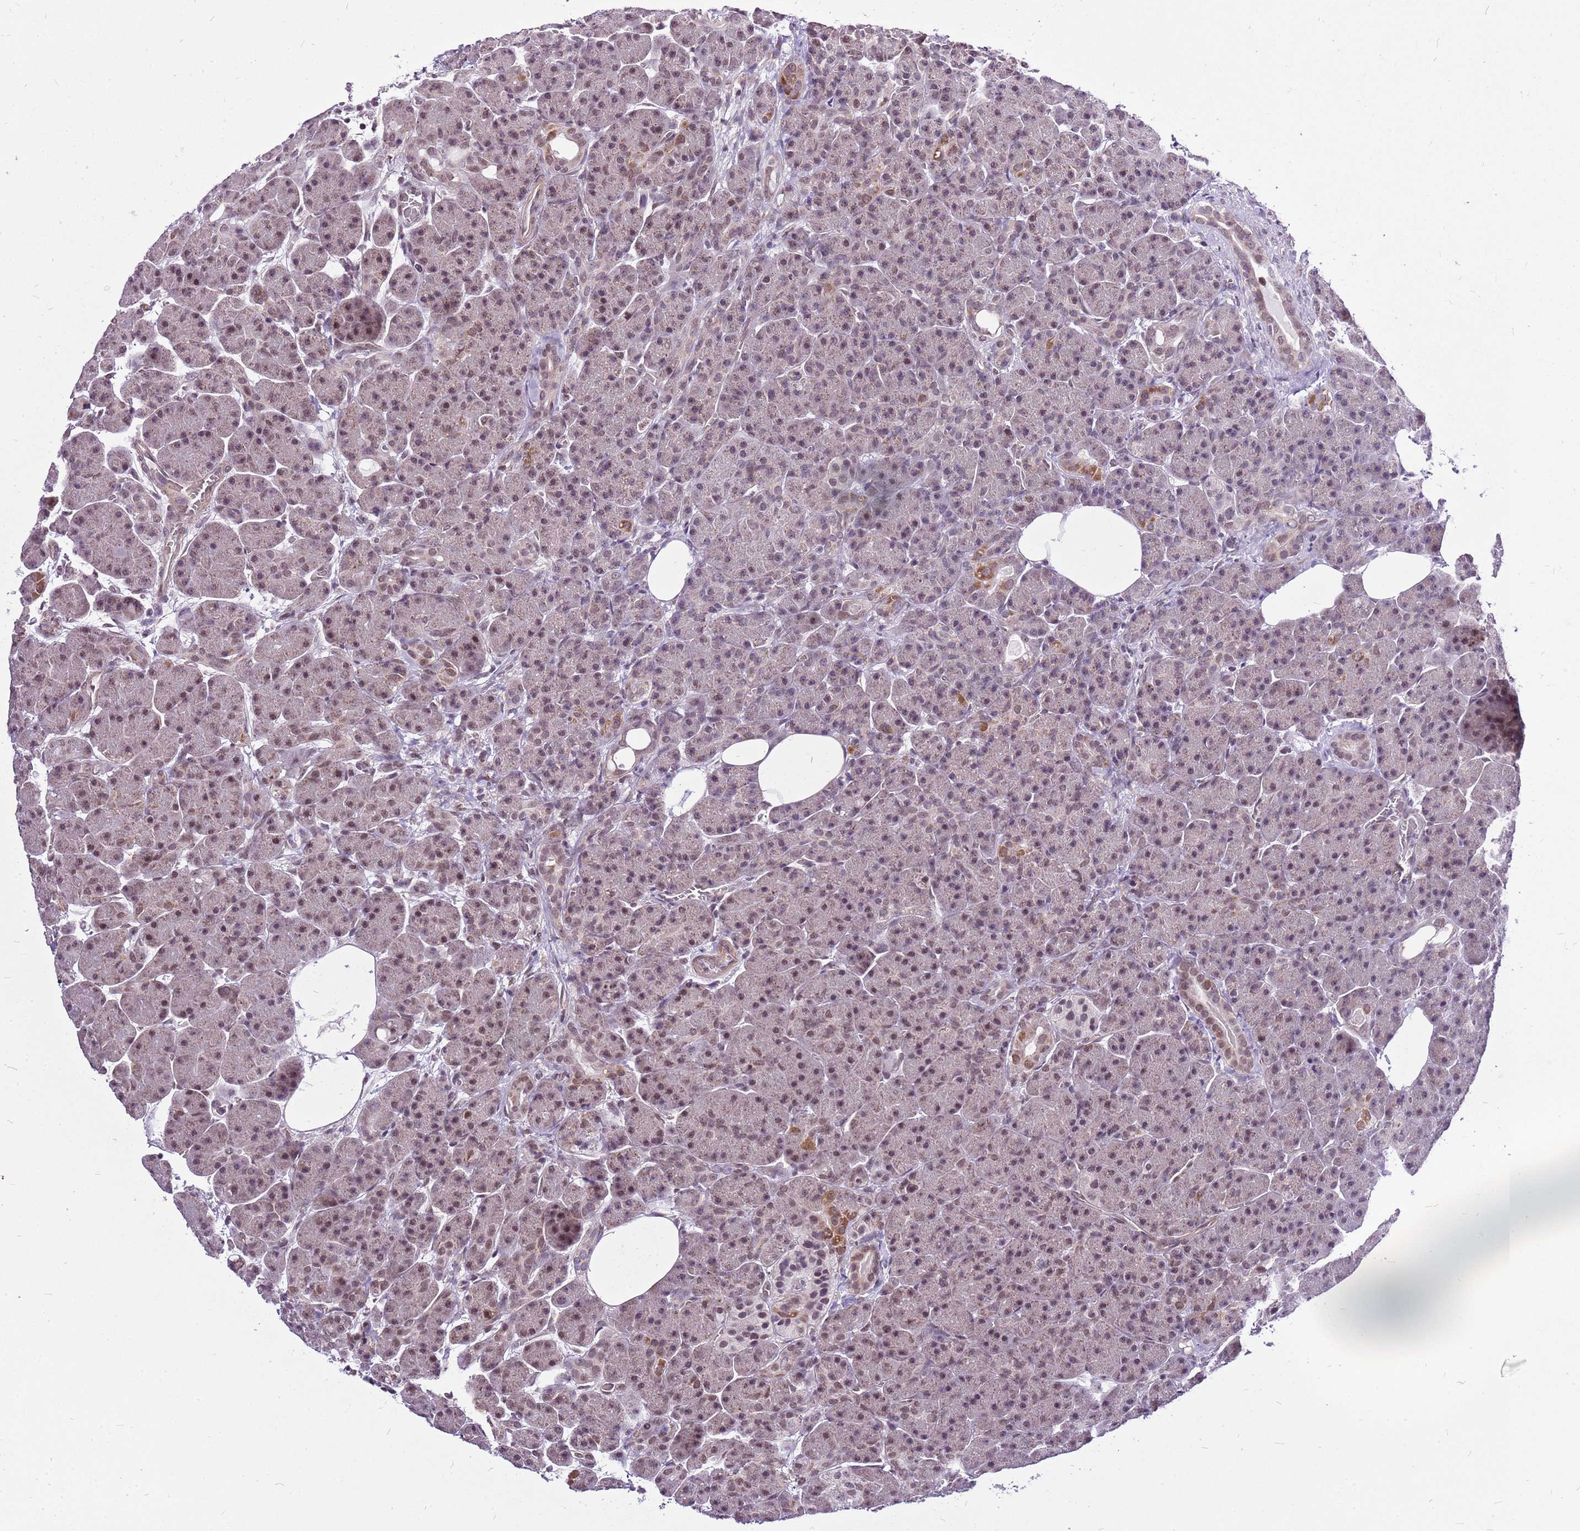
{"staining": {"intensity": "weak", "quantity": "25%-75%", "location": "cytoplasmic/membranous,nuclear"}, "tissue": "pancreas", "cell_type": "Exocrine glandular cells", "image_type": "normal", "snomed": [{"axis": "morphology", "description": "Normal tissue, NOS"}, {"axis": "topography", "description": "Pancreas"}], "caption": "A brown stain labels weak cytoplasmic/membranous,nuclear staining of a protein in exocrine glandular cells of benign human pancreas.", "gene": "CCDC166", "patient": {"sex": "male", "age": 63}}